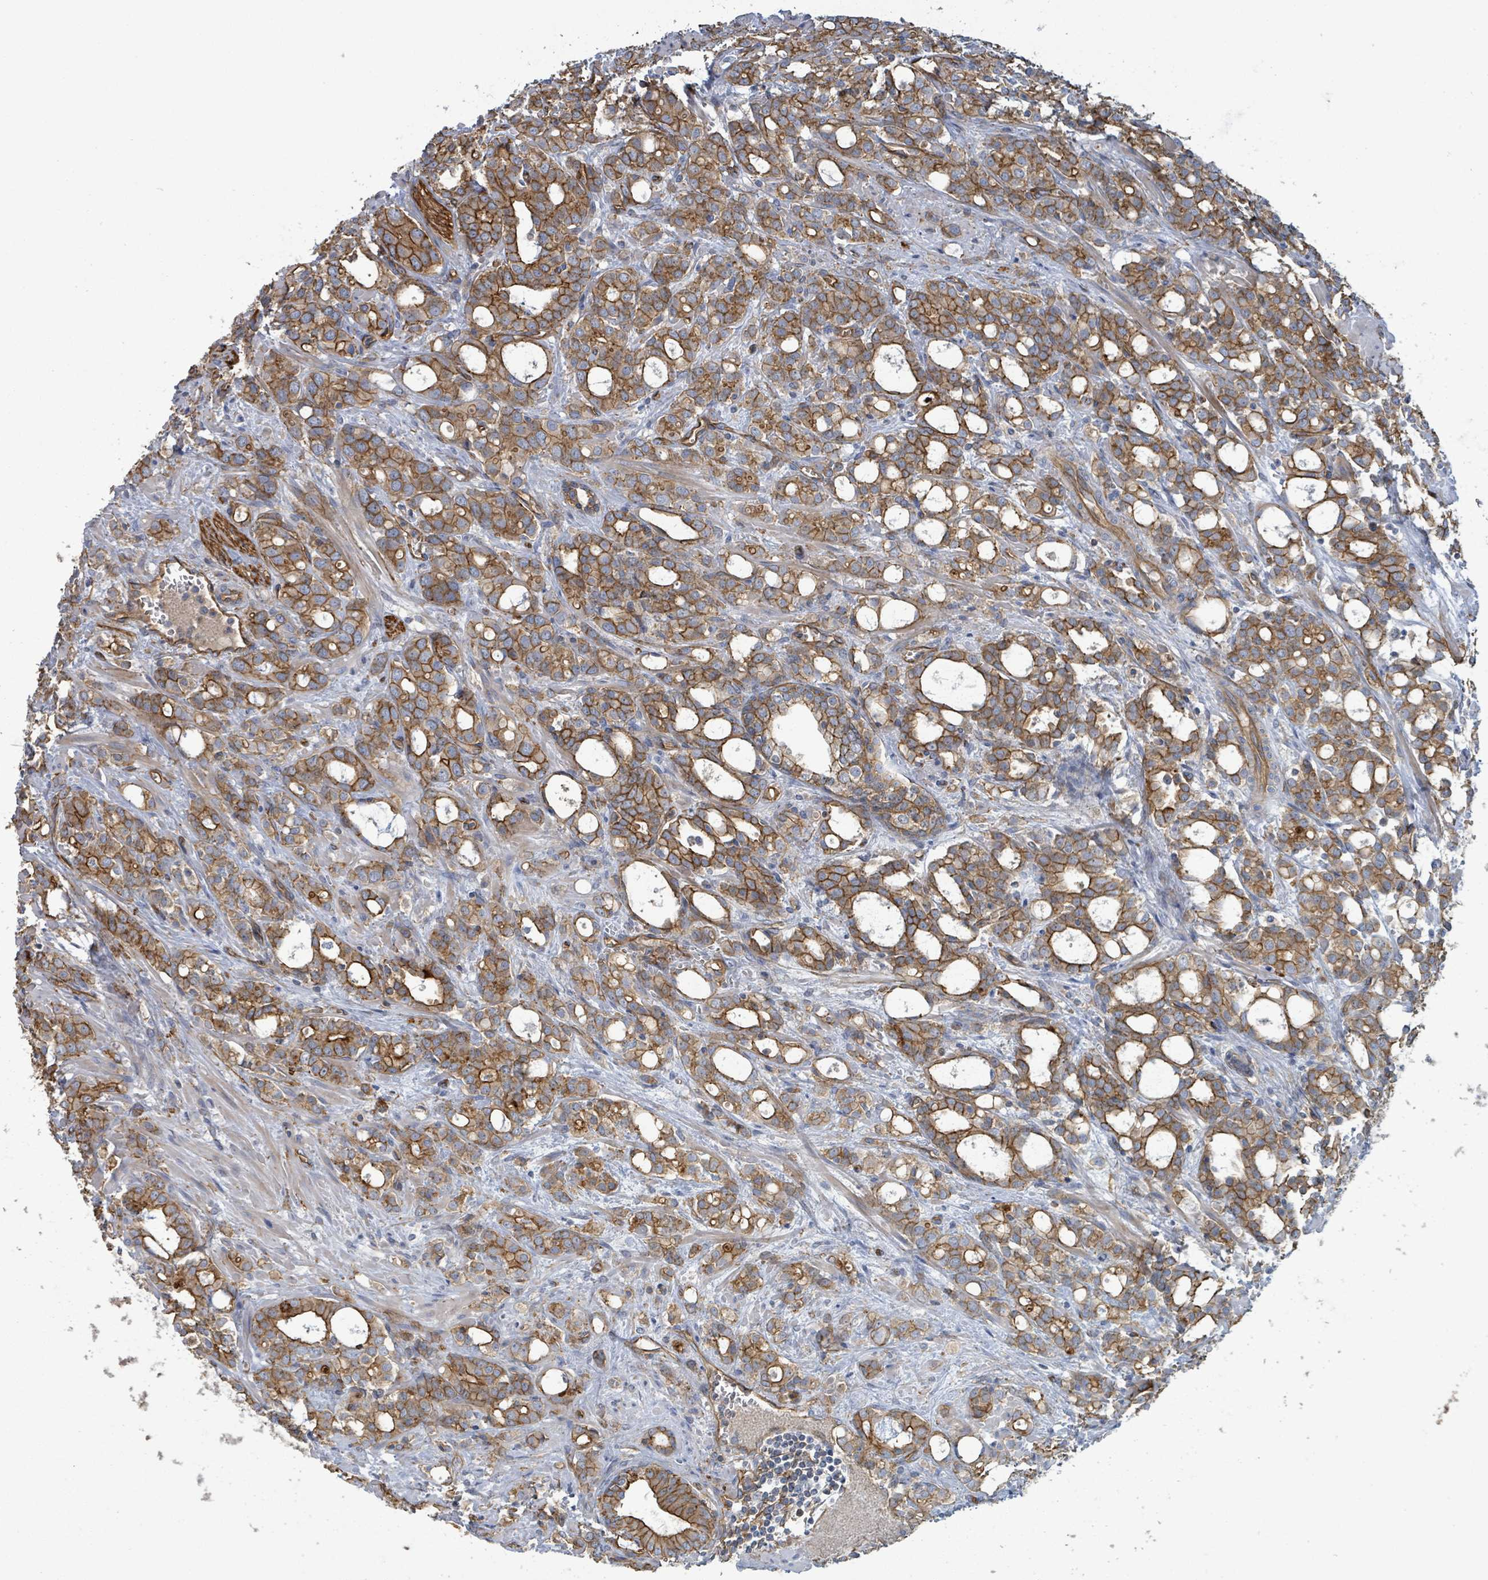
{"staining": {"intensity": "moderate", "quantity": ">75%", "location": "cytoplasmic/membranous"}, "tissue": "prostate cancer", "cell_type": "Tumor cells", "image_type": "cancer", "snomed": [{"axis": "morphology", "description": "Adenocarcinoma, High grade"}, {"axis": "topography", "description": "Prostate"}], "caption": "High-magnification brightfield microscopy of prostate cancer (adenocarcinoma (high-grade)) stained with DAB (brown) and counterstained with hematoxylin (blue). tumor cells exhibit moderate cytoplasmic/membranous staining is appreciated in approximately>75% of cells. (DAB (3,3'-diaminobenzidine) IHC with brightfield microscopy, high magnification).", "gene": "LDOC1", "patient": {"sex": "male", "age": 72}}